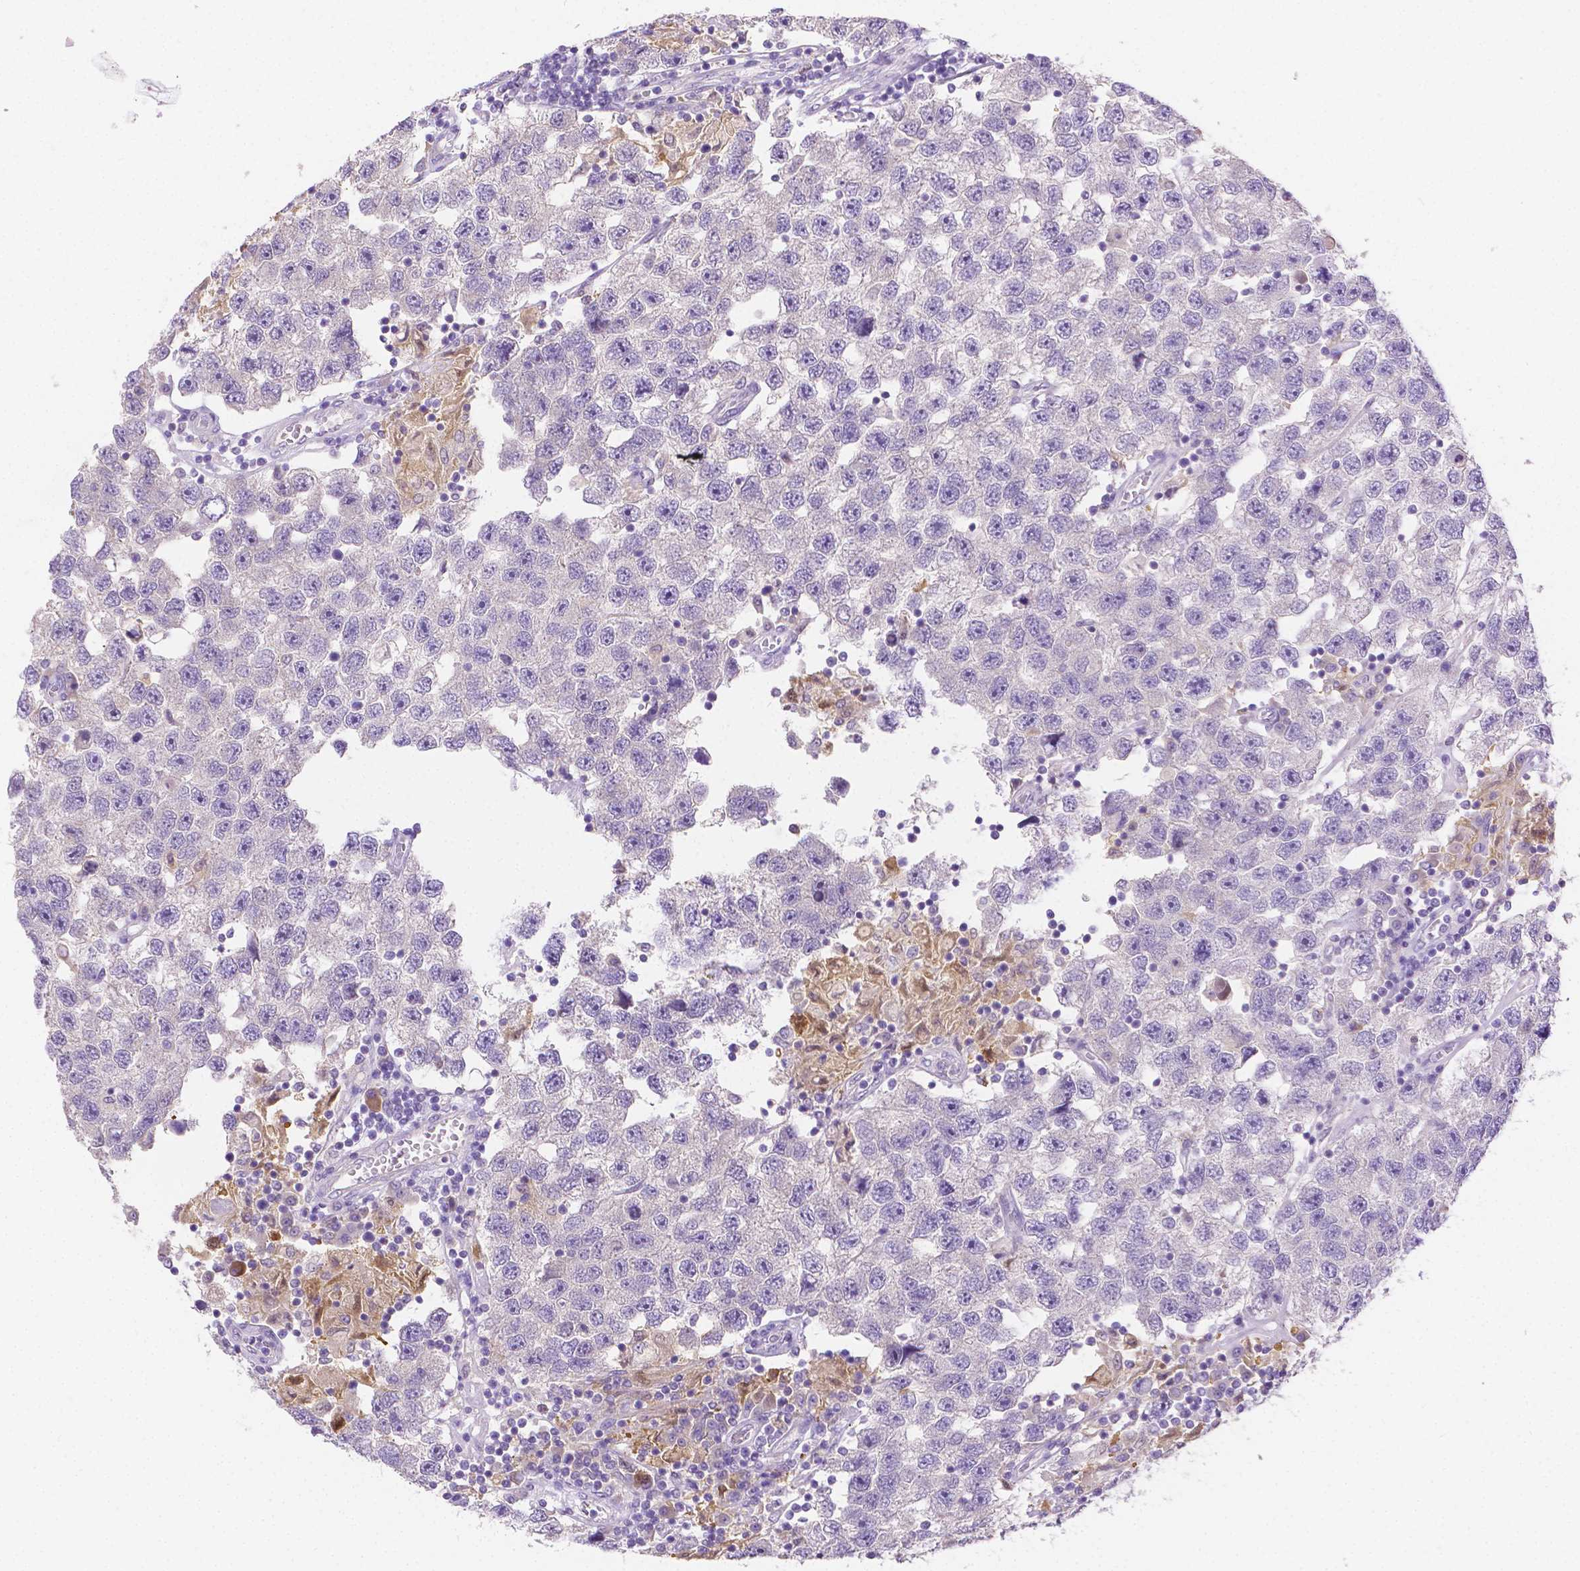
{"staining": {"intensity": "negative", "quantity": "none", "location": "none"}, "tissue": "testis cancer", "cell_type": "Tumor cells", "image_type": "cancer", "snomed": [{"axis": "morphology", "description": "Seminoma, NOS"}, {"axis": "topography", "description": "Testis"}], "caption": "An immunohistochemistry (IHC) histopathology image of testis seminoma is shown. There is no staining in tumor cells of testis seminoma. (Stains: DAB immunohistochemistry (IHC) with hematoxylin counter stain, Microscopy: brightfield microscopy at high magnification).", "gene": "NXPH2", "patient": {"sex": "male", "age": 26}}